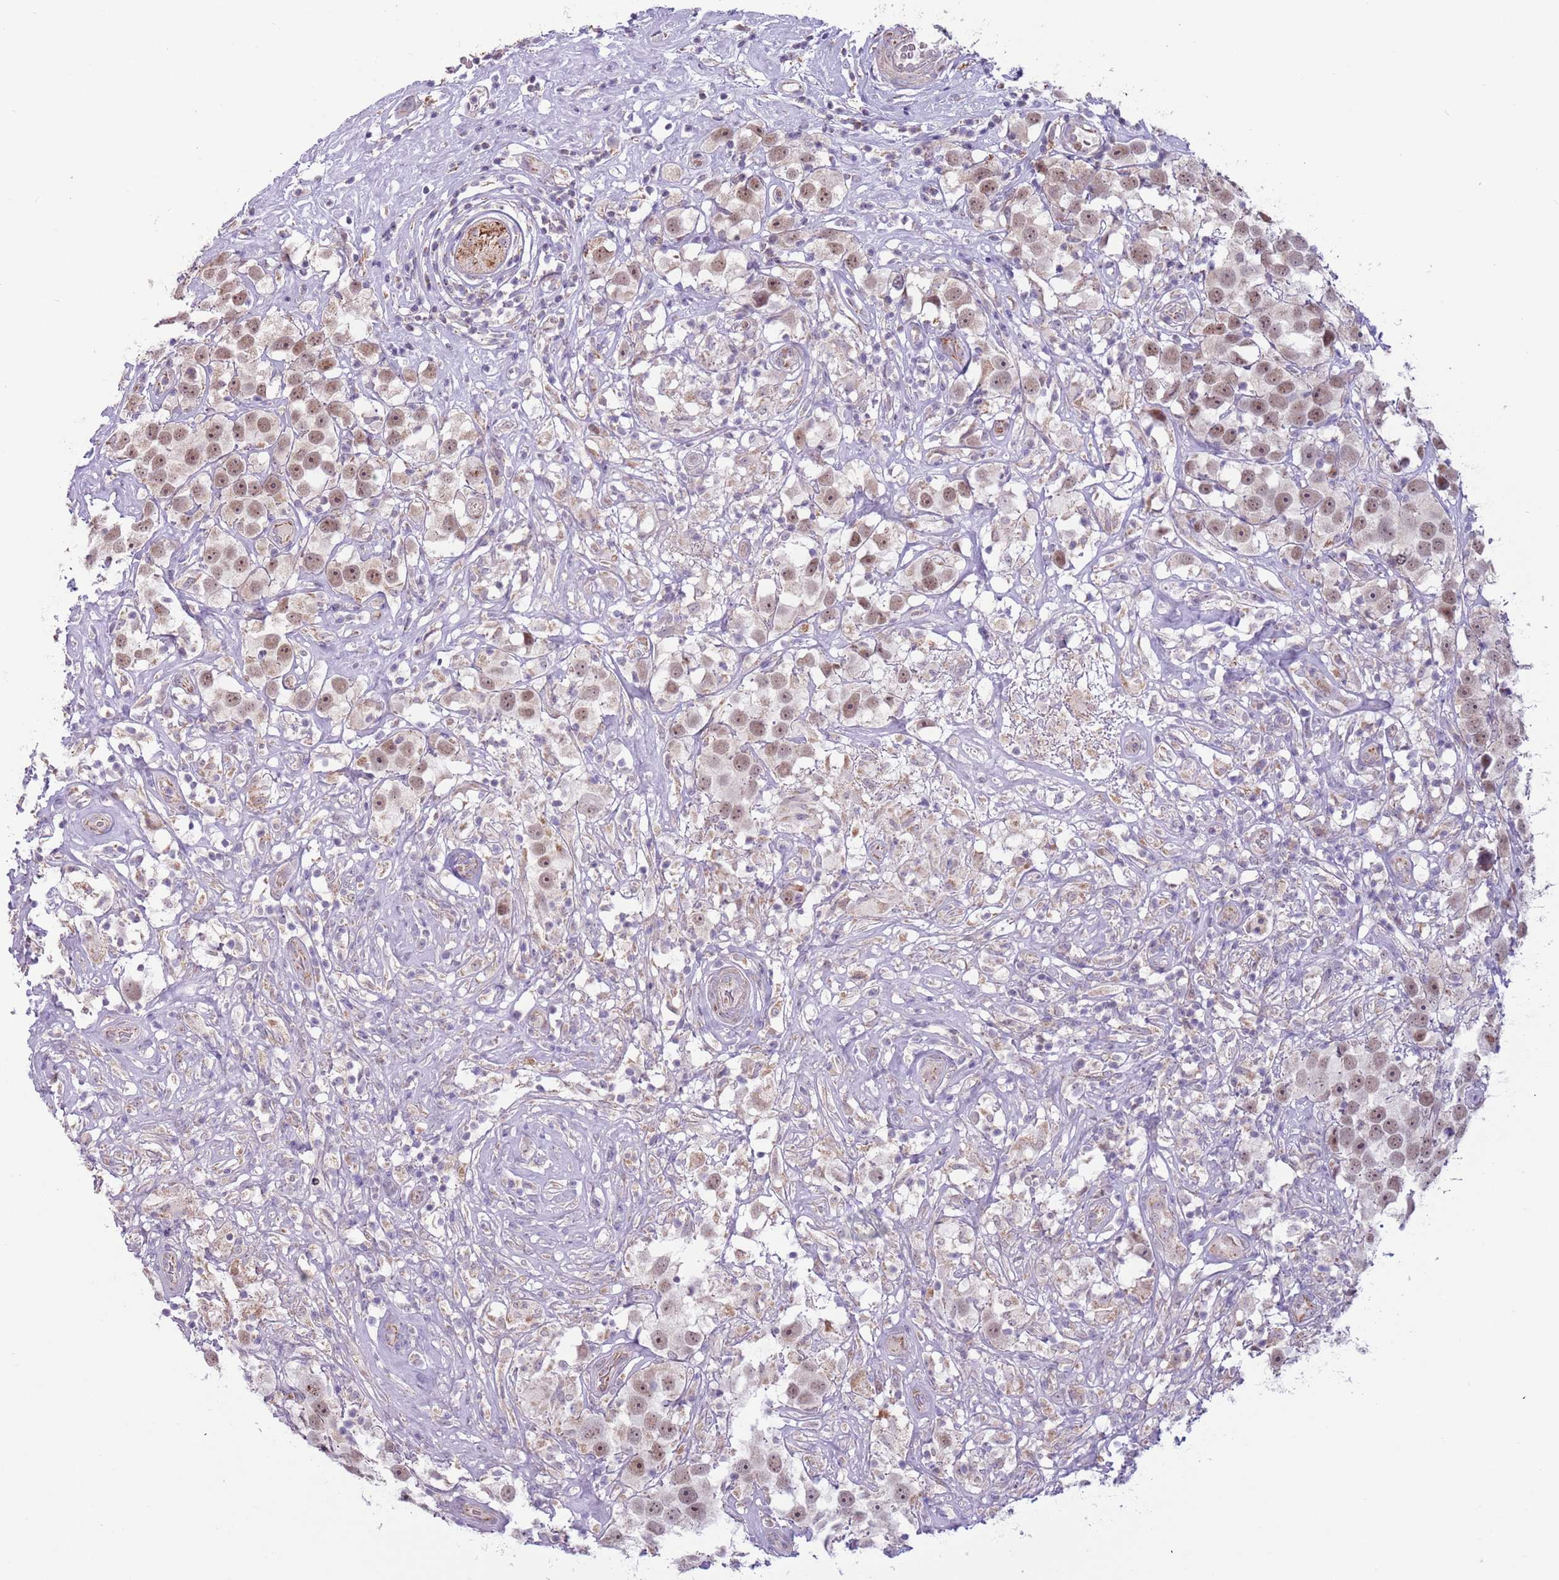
{"staining": {"intensity": "moderate", "quantity": ">75%", "location": "nuclear"}, "tissue": "testis cancer", "cell_type": "Tumor cells", "image_type": "cancer", "snomed": [{"axis": "morphology", "description": "Seminoma, NOS"}, {"axis": "topography", "description": "Testis"}], "caption": "Moderate nuclear positivity for a protein is present in about >75% of tumor cells of testis seminoma using immunohistochemistry.", "gene": "MLLT11", "patient": {"sex": "male", "age": 49}}